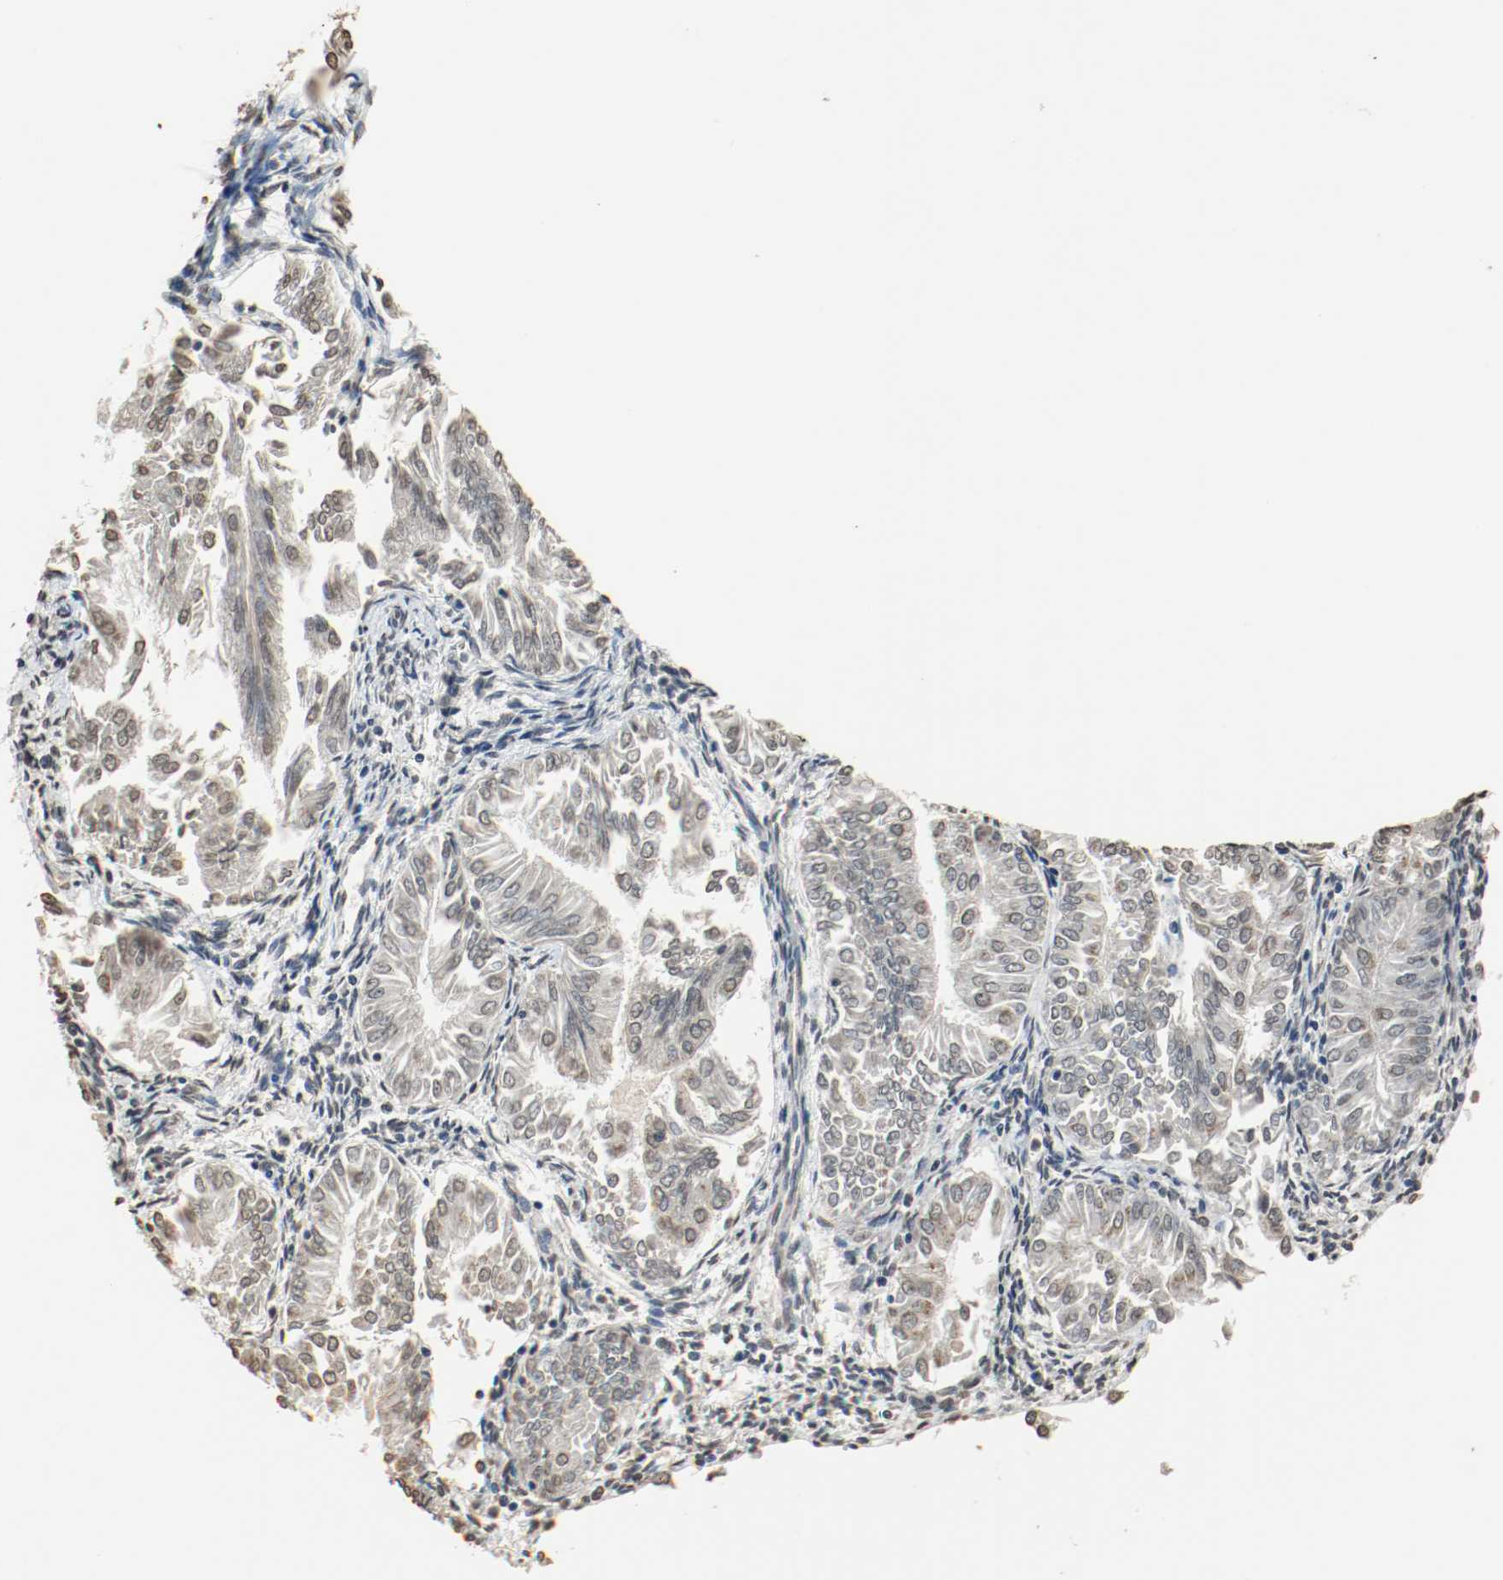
{"staining": {"intensity": "weak", "quantity": "25%-75%", "location": "cytoplasmic/membranous"}, "tissue": "endometrial cancer", "cell_type": "Tumor cells", "image_type": "cancer", "snomed": [{"axis": "morphology", "description": "Adenocarcinoma, NOS"}, {"axis": "topography", "description": "Endometrium"}], "caption": "Immunohistochemical staining of human endometrial cancer reveals weak cytoplasmic/membranous protein expression in about 25%-75% of tumor cells.", "gene": "RTN4", "patient": {"sex": "female", "age": 53}}